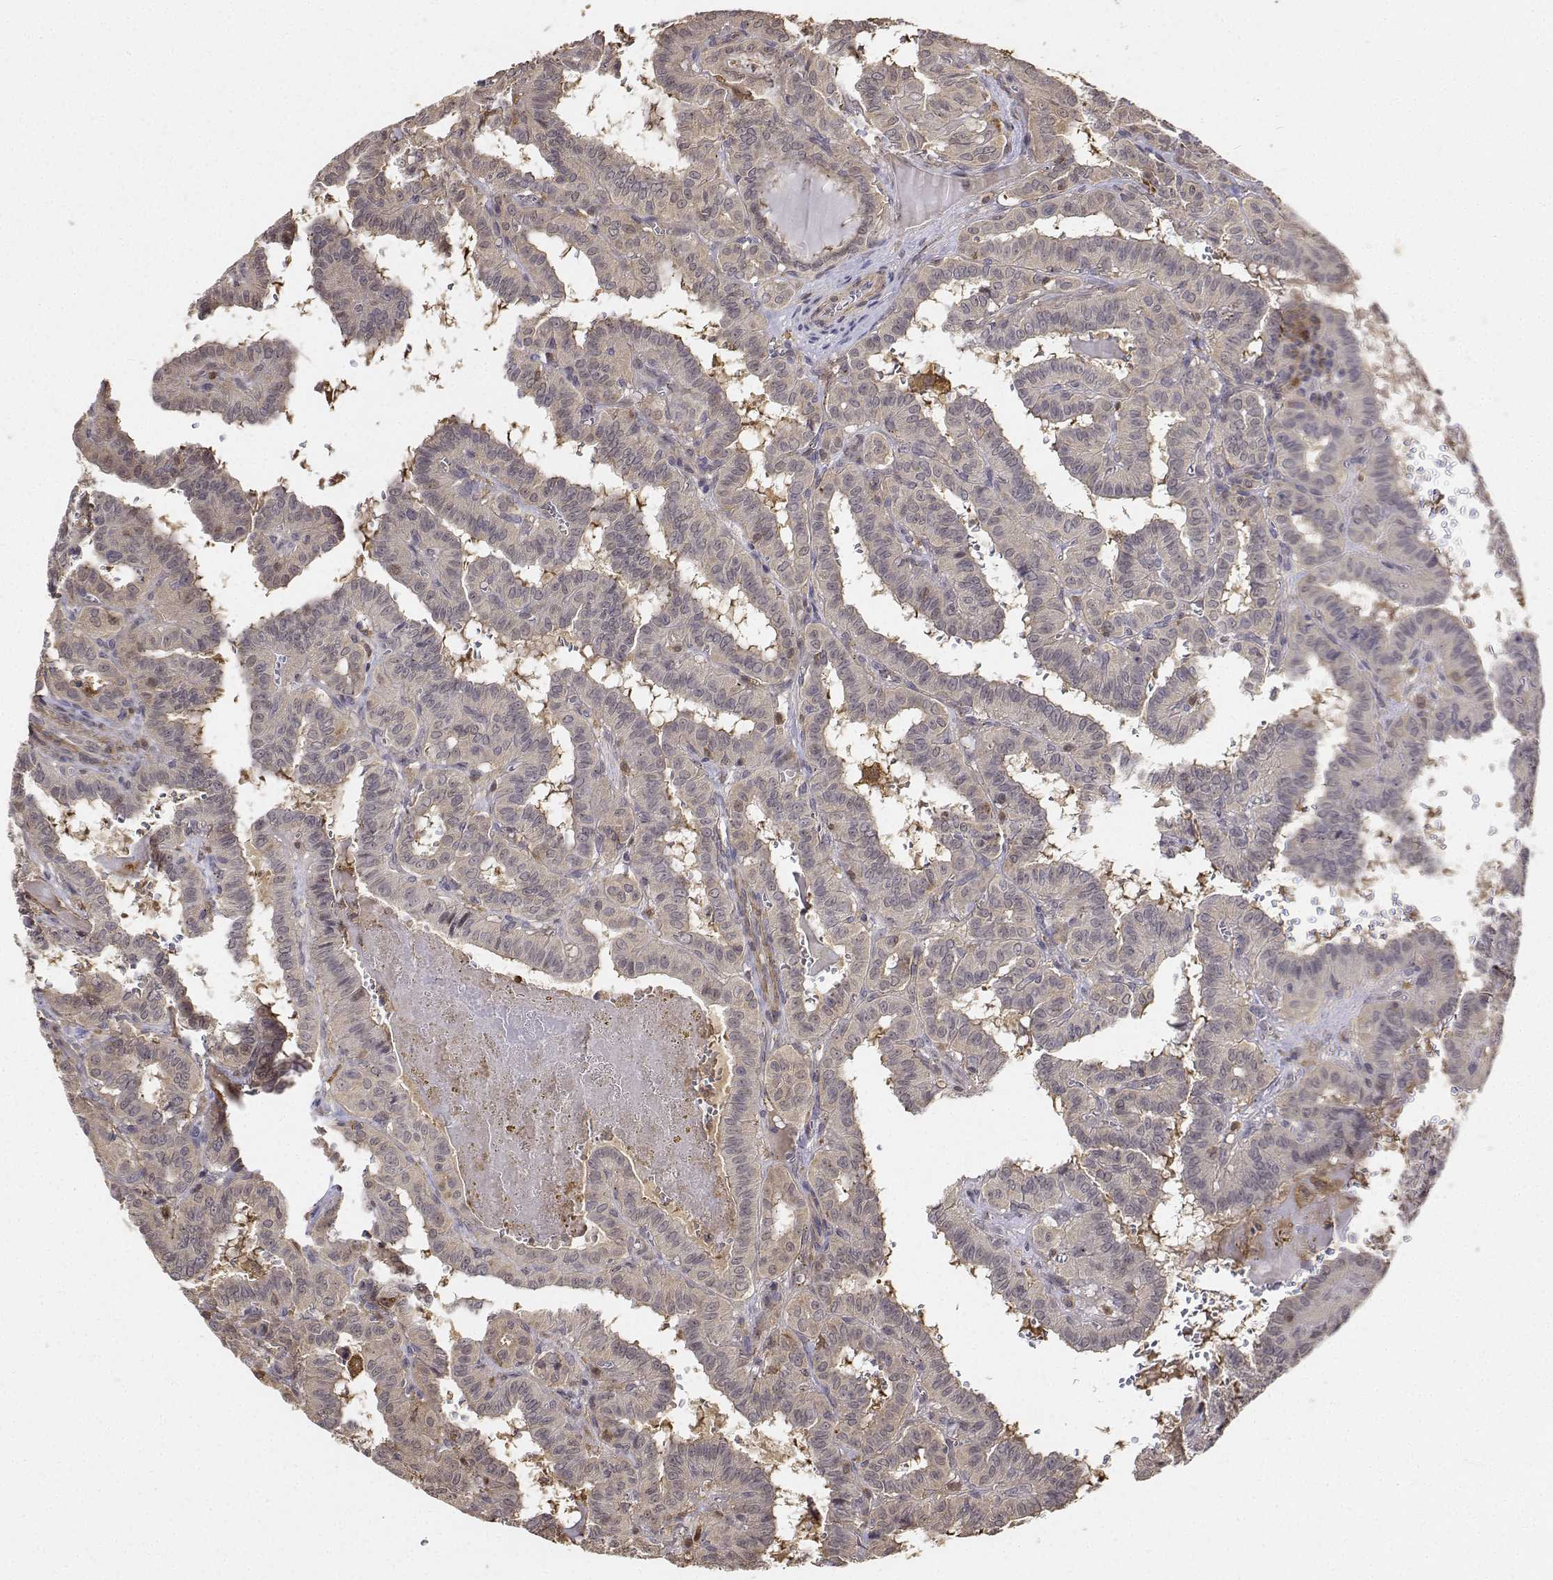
{"staining": {"intensity": "negative", "quantity": "none", "location": "none"}, "tissue": "thyroid cancer", "cell_type": "Tumor cells", "image_type": "cancer", "snomed": [{"axis": "morphology", "description": "Papillary adenocarcinoma, NOS"}, {"axis": "topography", "description": "Thyroid gland"}], "caption": "This micrograph is of papillary adenocarcinoma (thyroid) stained with immunohistochemistry (IHC) to label a protein in brown with the nuclei are counter-stained blue. There is no expression in tumor cells.", "gene": "PCID2", "patient": {"sex": "female", "age": 21}}